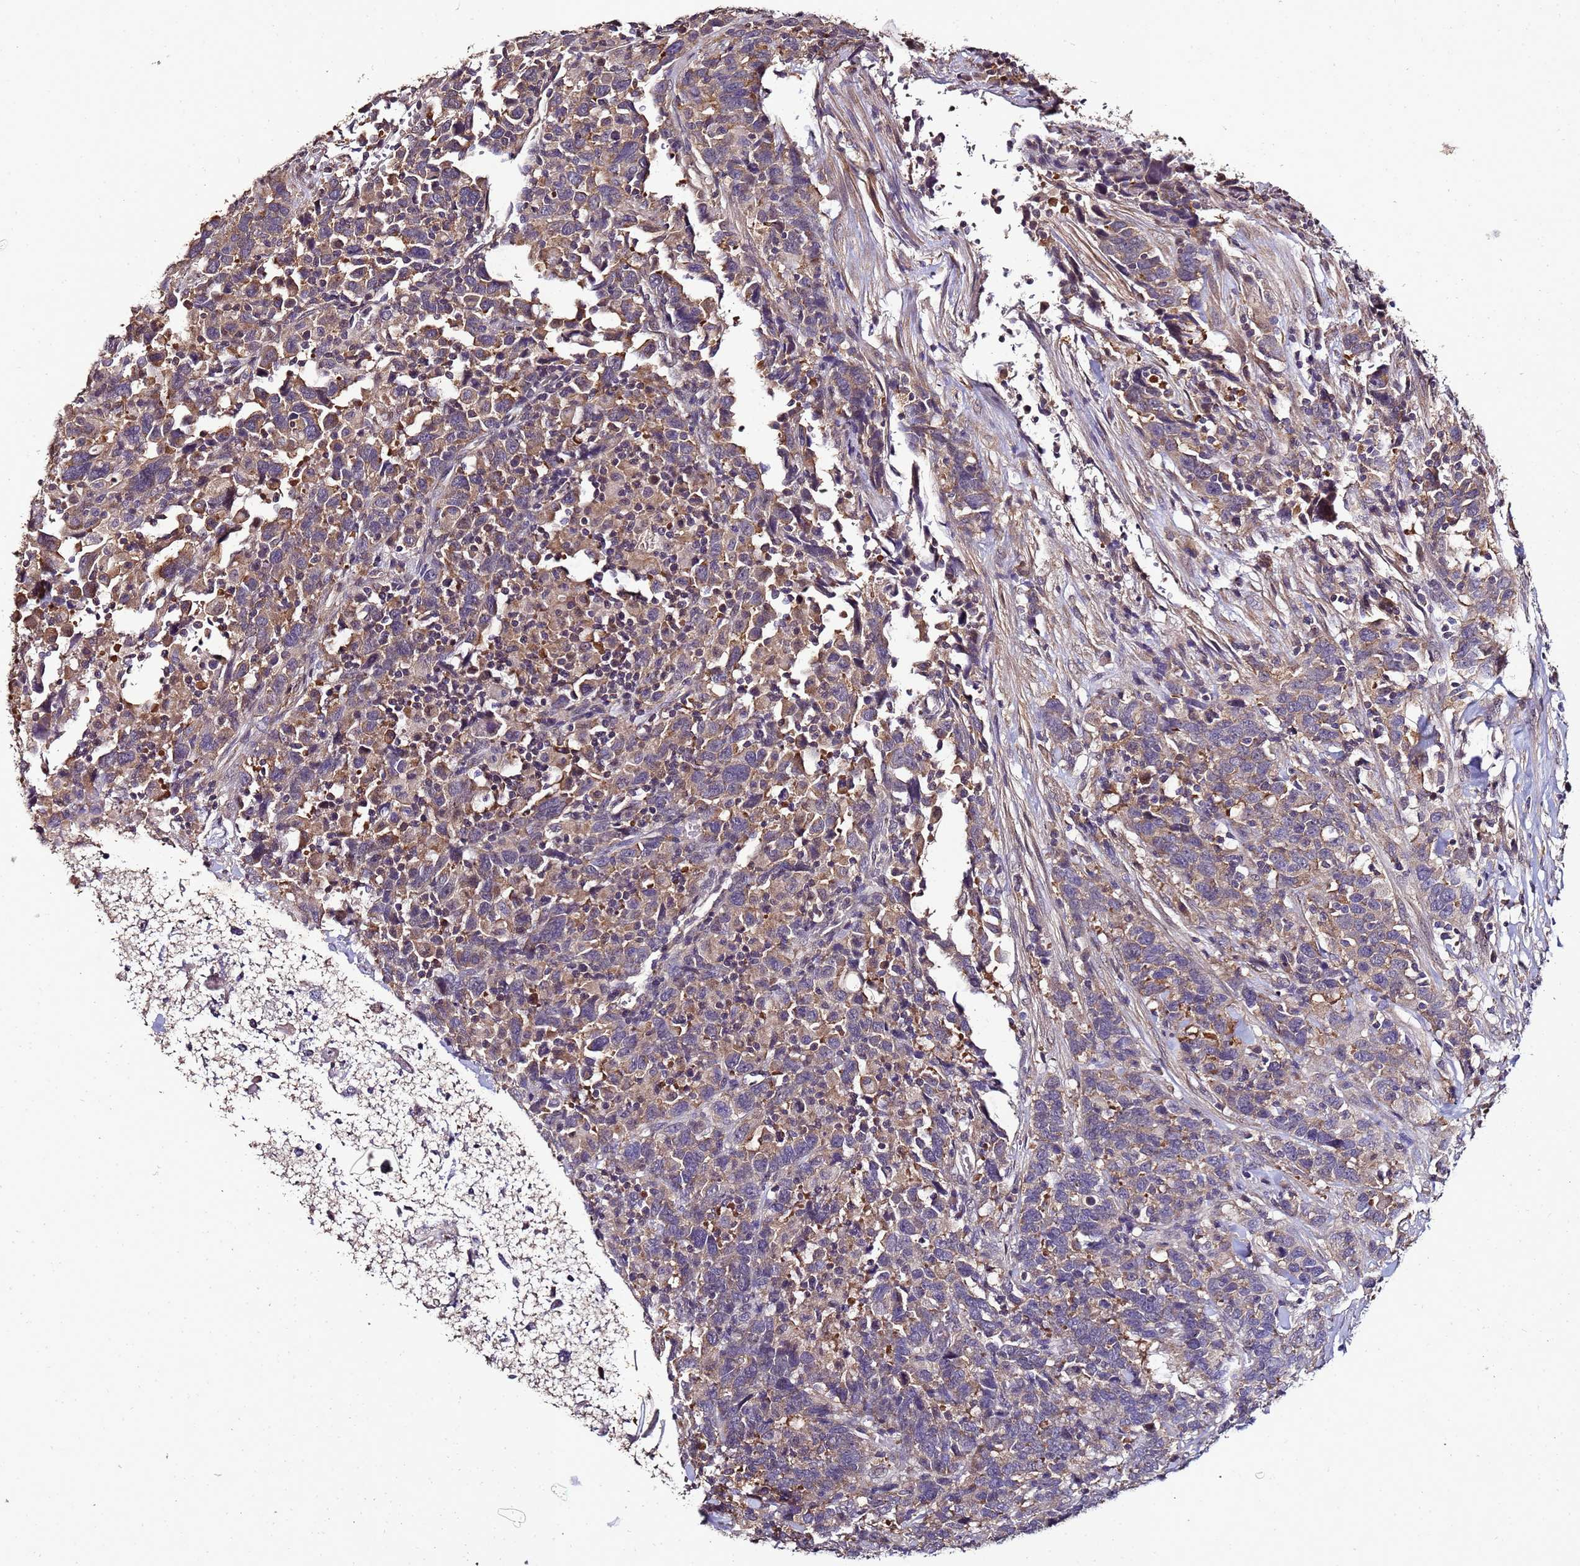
{"staining": {"intensity": "moderate", "quantity": ">75%", "location": "cytoplasmic/membranous"}, "tissue": "urothelial cancer", "cell_type": "Tumor cells", "image_type": "cancer", "snomed": [{"axis": "morphology", "description": "Urothelial carcinoma, High grade"}, {"axis": "topography", "description": "Urinary bladder"}], "caption": "Urothelial carcinoma (high-grade) was stained to show a protein in brown. There is medium levels of moderate cytoplasmic/membranous staining in about >75% of tumor cells.", "gene": "ANKRD17", "patient": {"sex": "male", "age": 61}}